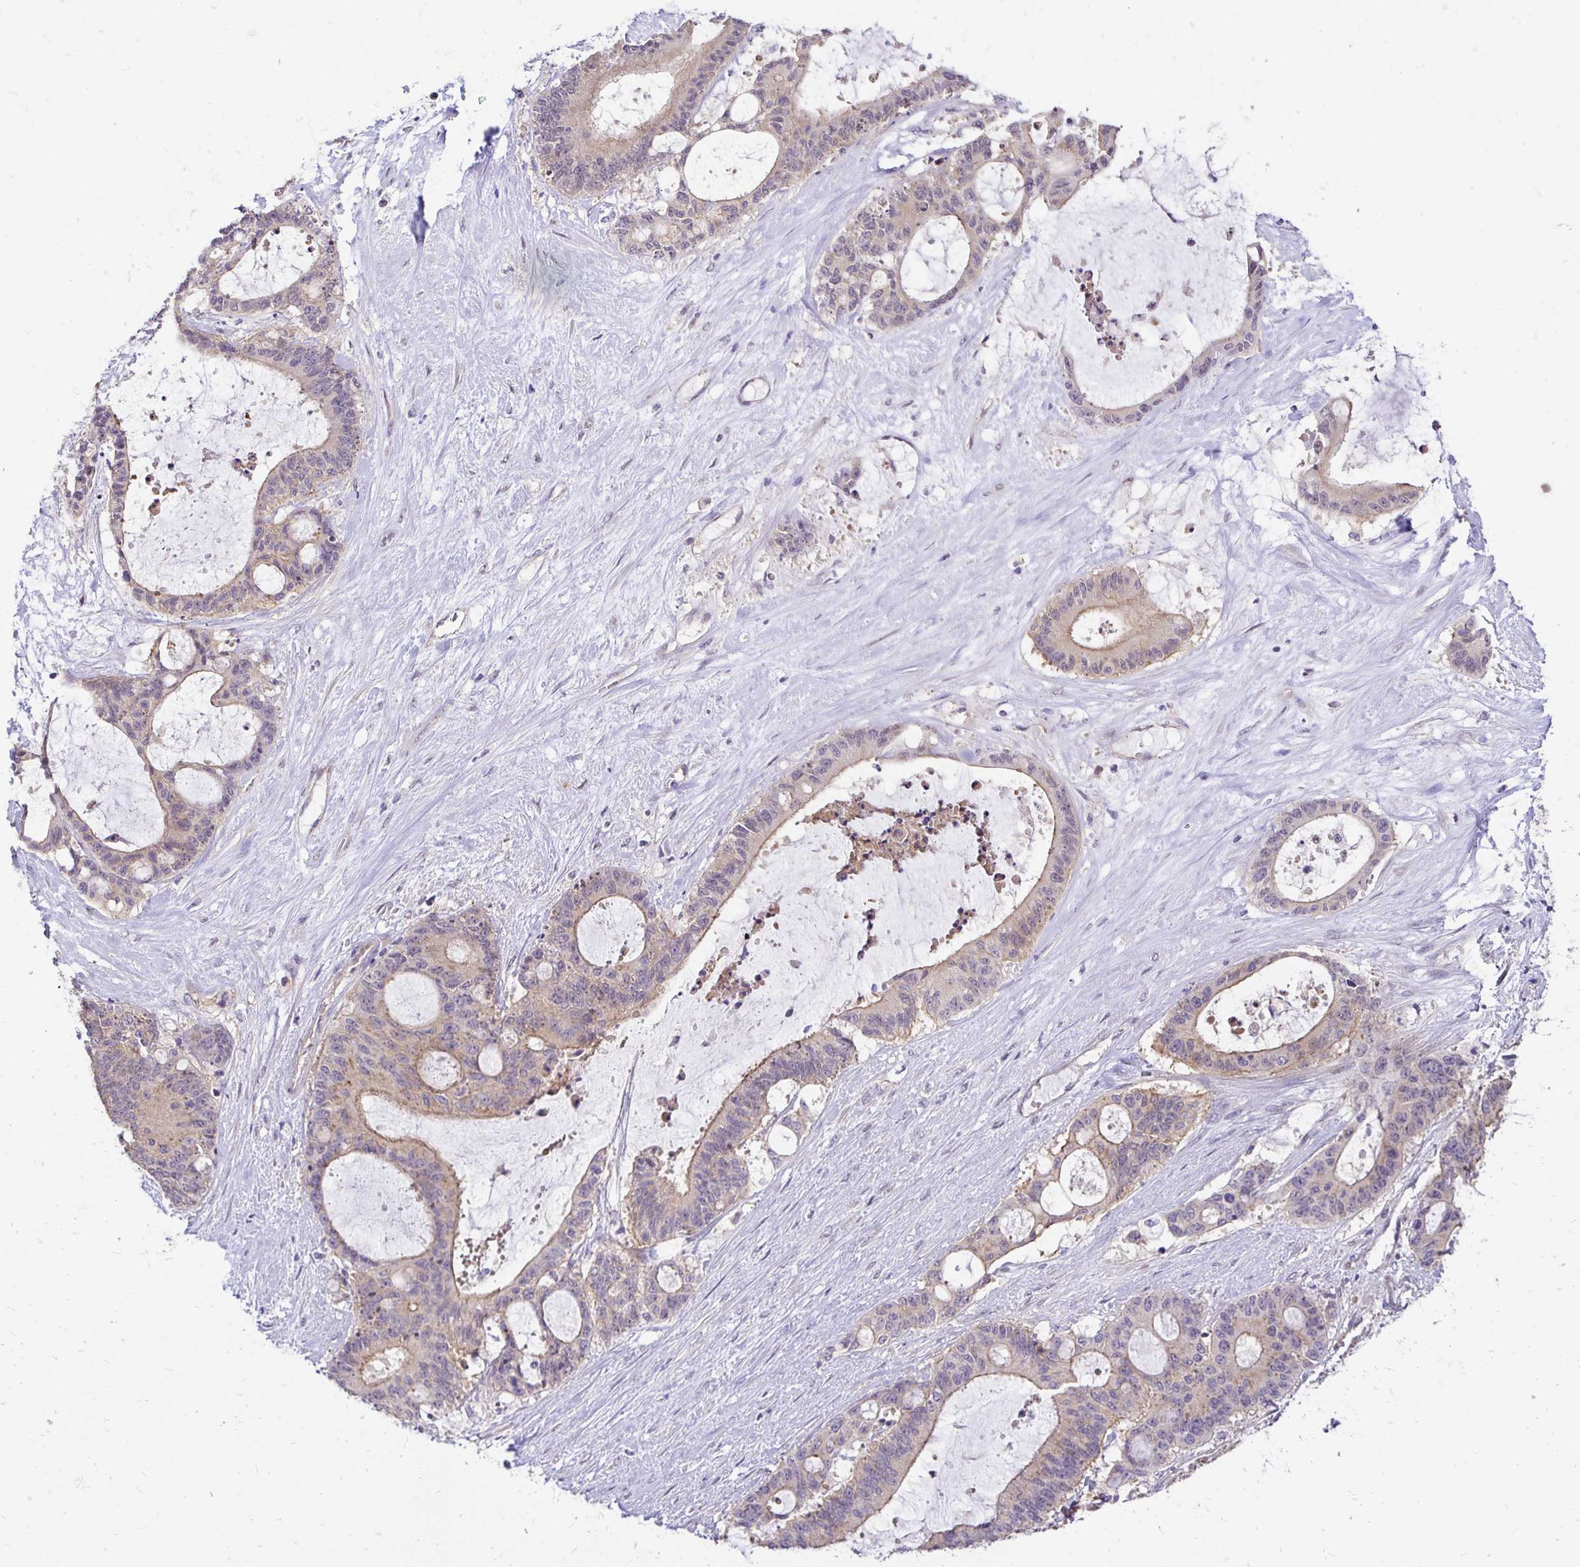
{"staining": {"intensity": "weak", "quantity": "<25%", "location": "cytoplasmic/membranous"}, "tissue": "liver cancer", "cell_type": "Tumor cells", "image_type": "cancer", "snomed": [{"axis": "morphology", "description": "Normal tissue, NOS"}, {"axis": "morphology", "description": "Cholangiocarcinoma"}, {"axis": "topography", "description": "Liver"}, {"axis": "topography", "description": "Peripheral nerve tissue"}], "caption": "DAB immunohistochemical staining of liver cholangiocarcinoma demonstrates no significant staining in tumor cells.", "gene": "SLC9A1", "patient": {"sex": "female", "age": 73}}